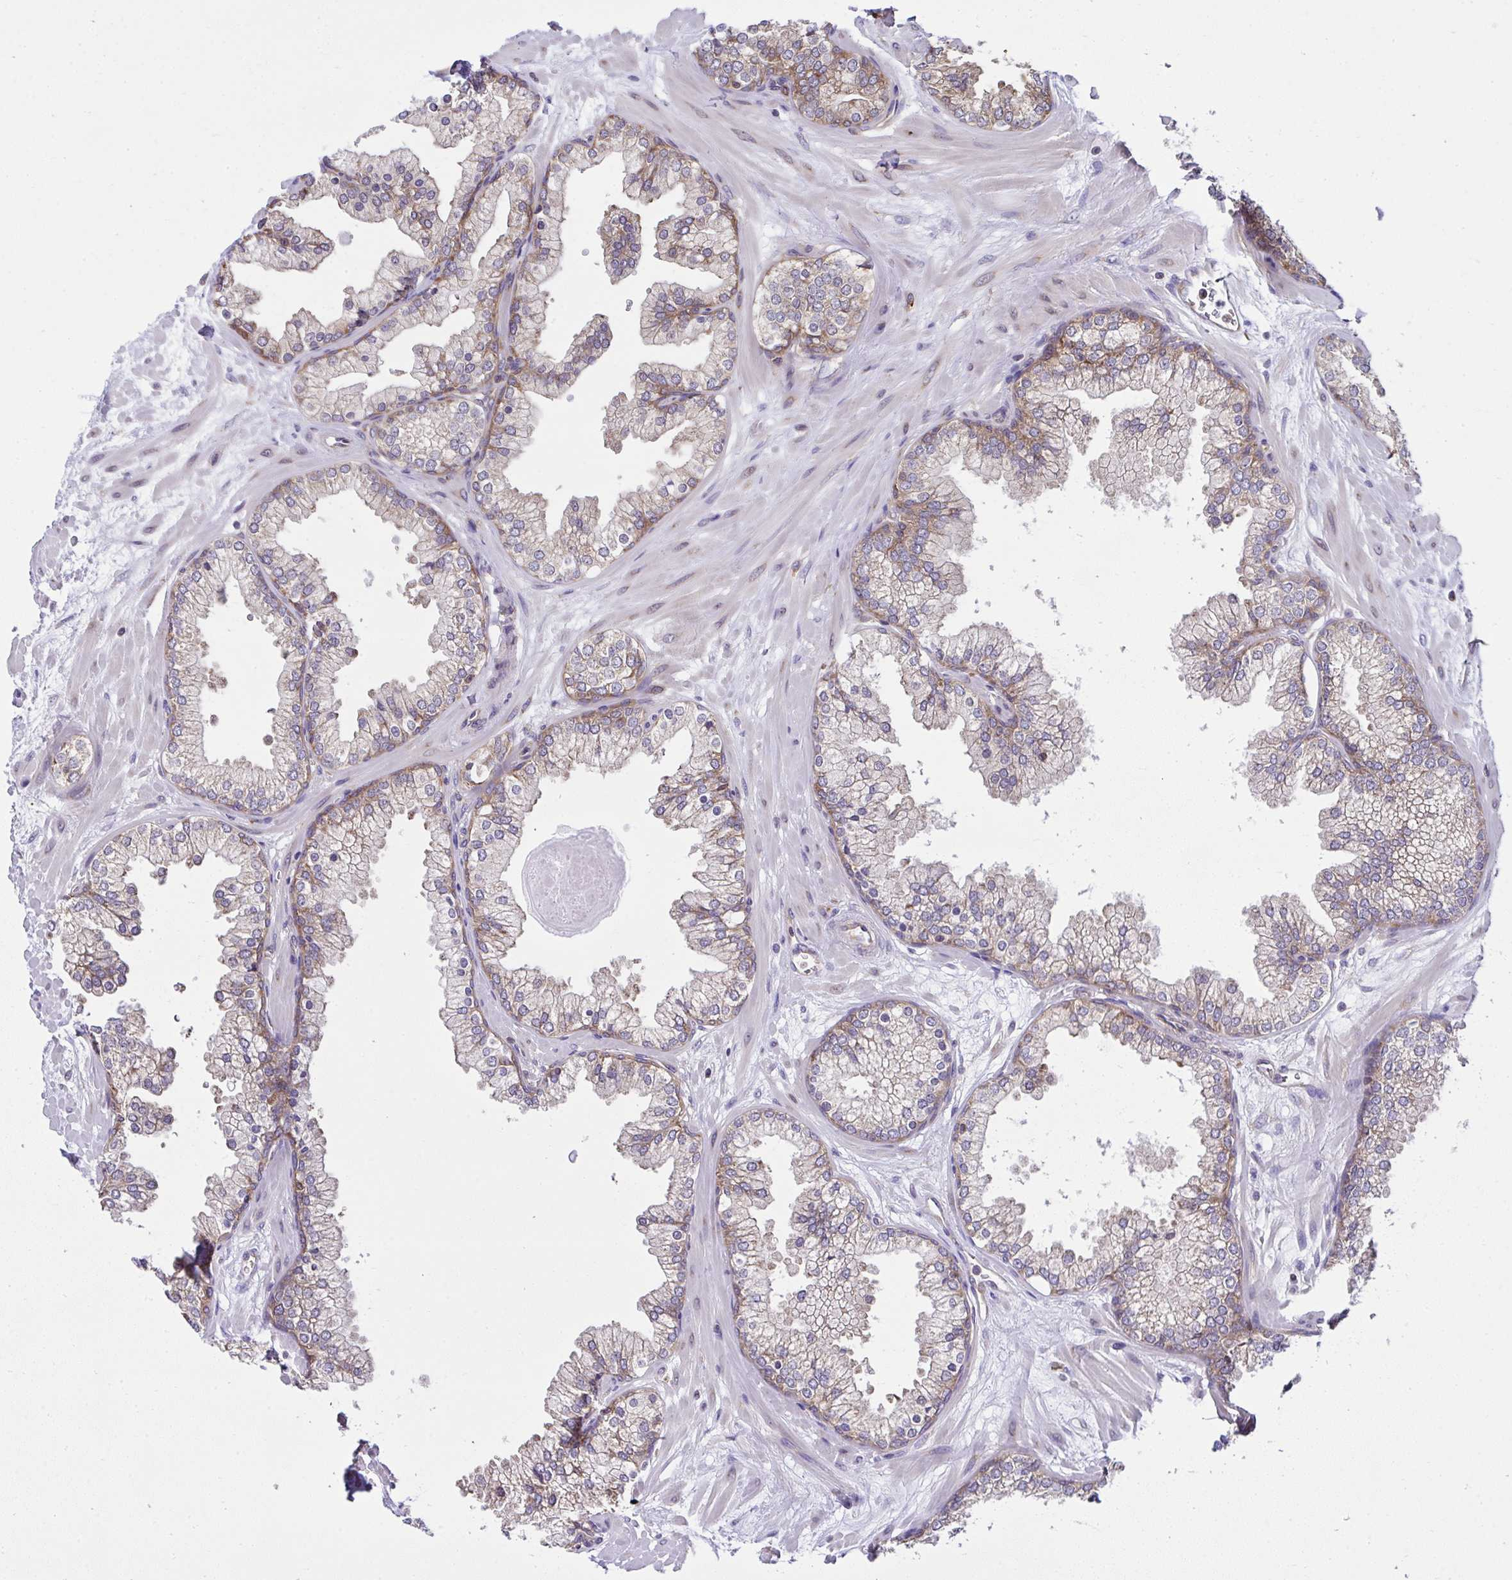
{"staining": {"intensity": "moderate", "quantity": "<25%", "location": "cytoplasmic/membranous"}, "tissue": "prostate", "cell_type": "Glandular cells", "image_type": "normal", "snomed": [{"axis": "morphology", "description": "Normal tissue, NOS"}, {"axis": "topography", "description": "Prostate"}, {"axis": "topography", "description": "Peripheral nerve tissue"}], "caption": "Human prostate stained with a brown dye shows moderate cytoplasmic/membranous positive positivity in approximately <25% of glandular cells.", "gene": "RPS7", "patient": {"sex": "male", "age": 61}}